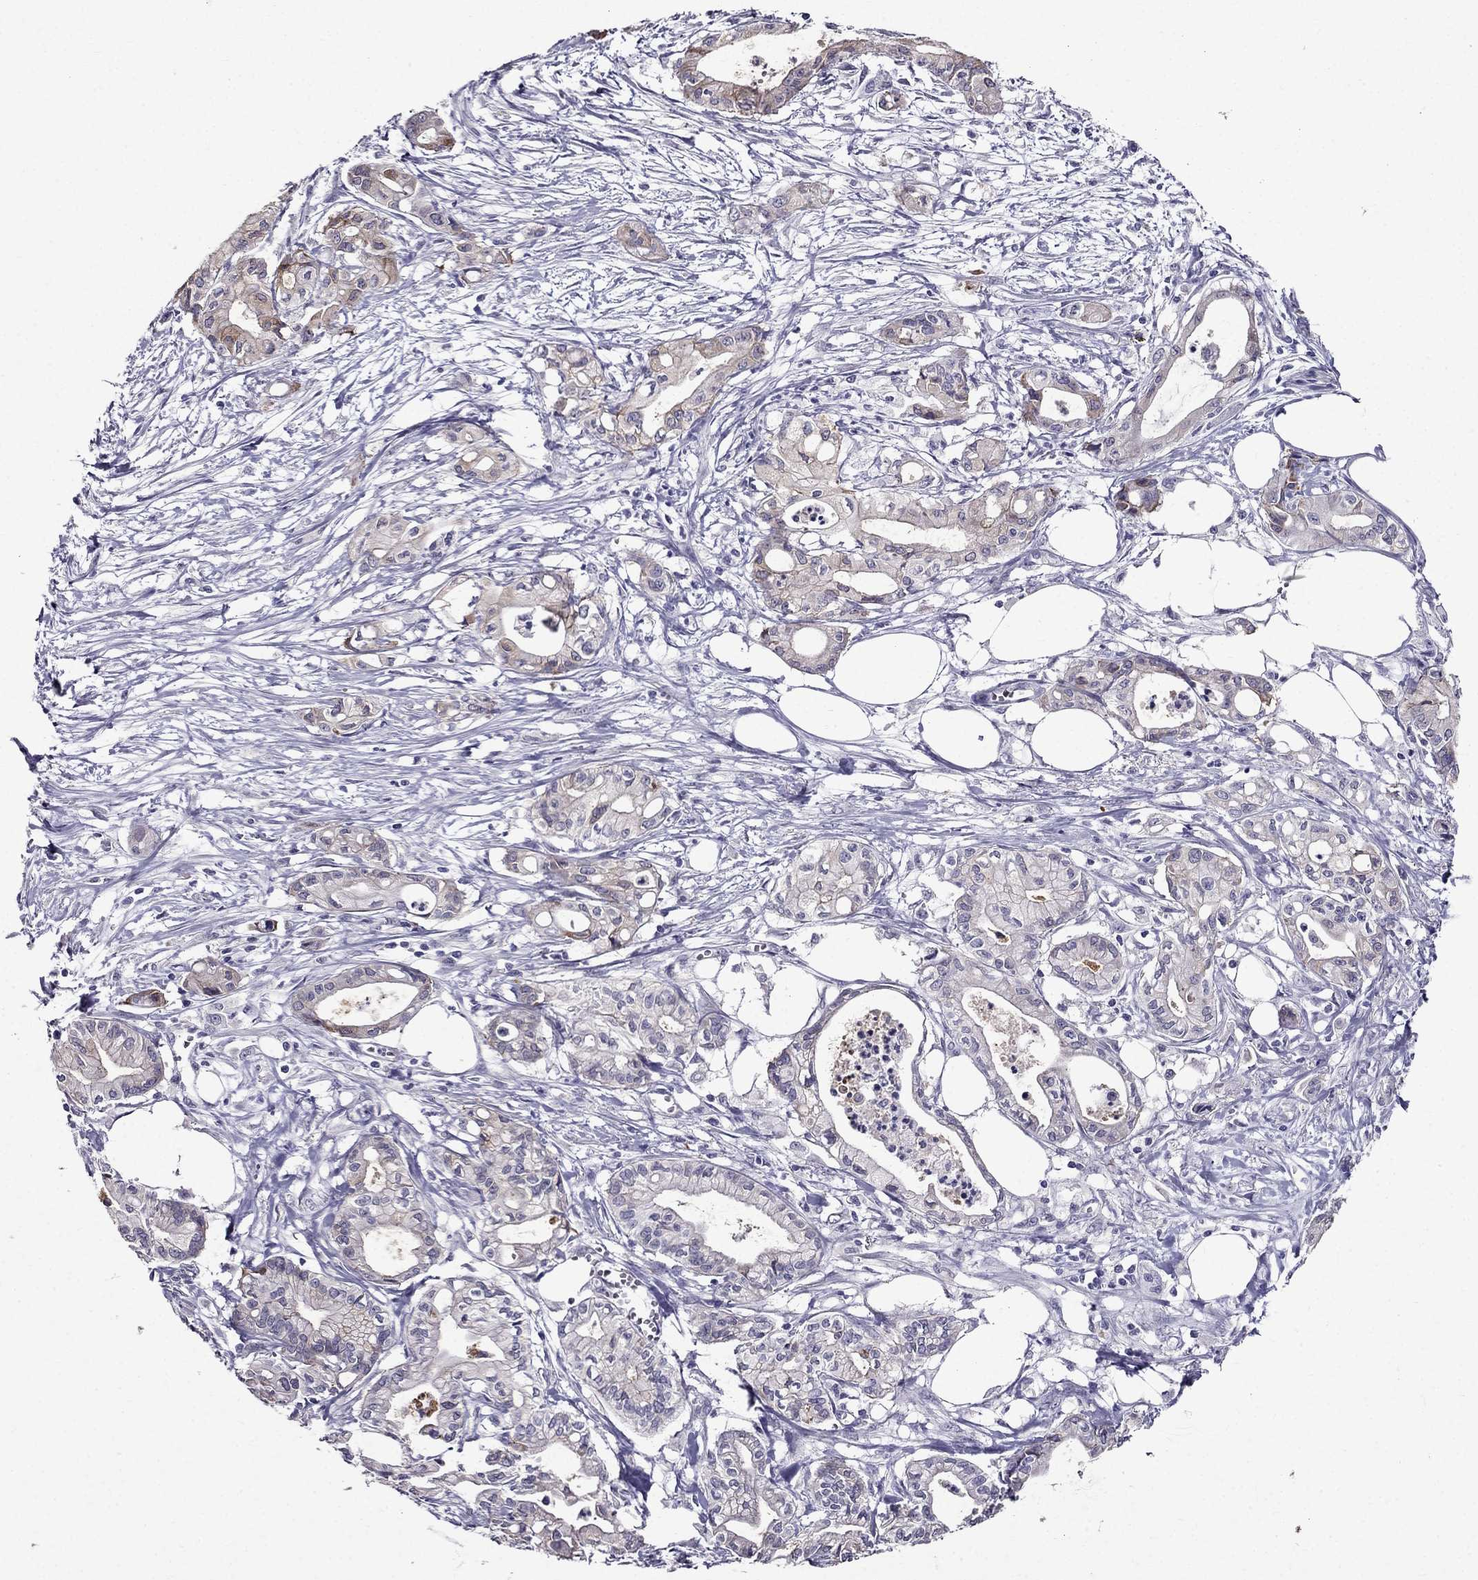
{"staining": {"intensity": "weak", "quantity": "25%-75%", "location": "cytoplasmic/membranous"}, "tissue": "pancreatic cancer", "cell_type": "Tumor cells", "image_type": "cancer", "snomed": [{"axis": "morphology", "description": "Adenocarcinoma, NOS"}, {"axis": "topography", "description": "Pancreas"}], "caption": "This image exhibits immunohistochemistry staining of adenocarcinoma (pancreatic), with low weak cytoplasmic/membranous staining in about 25%-75% of tumor cells.", "gene": "DUSP15", "patient": {"sex": "male", "age": 71}}